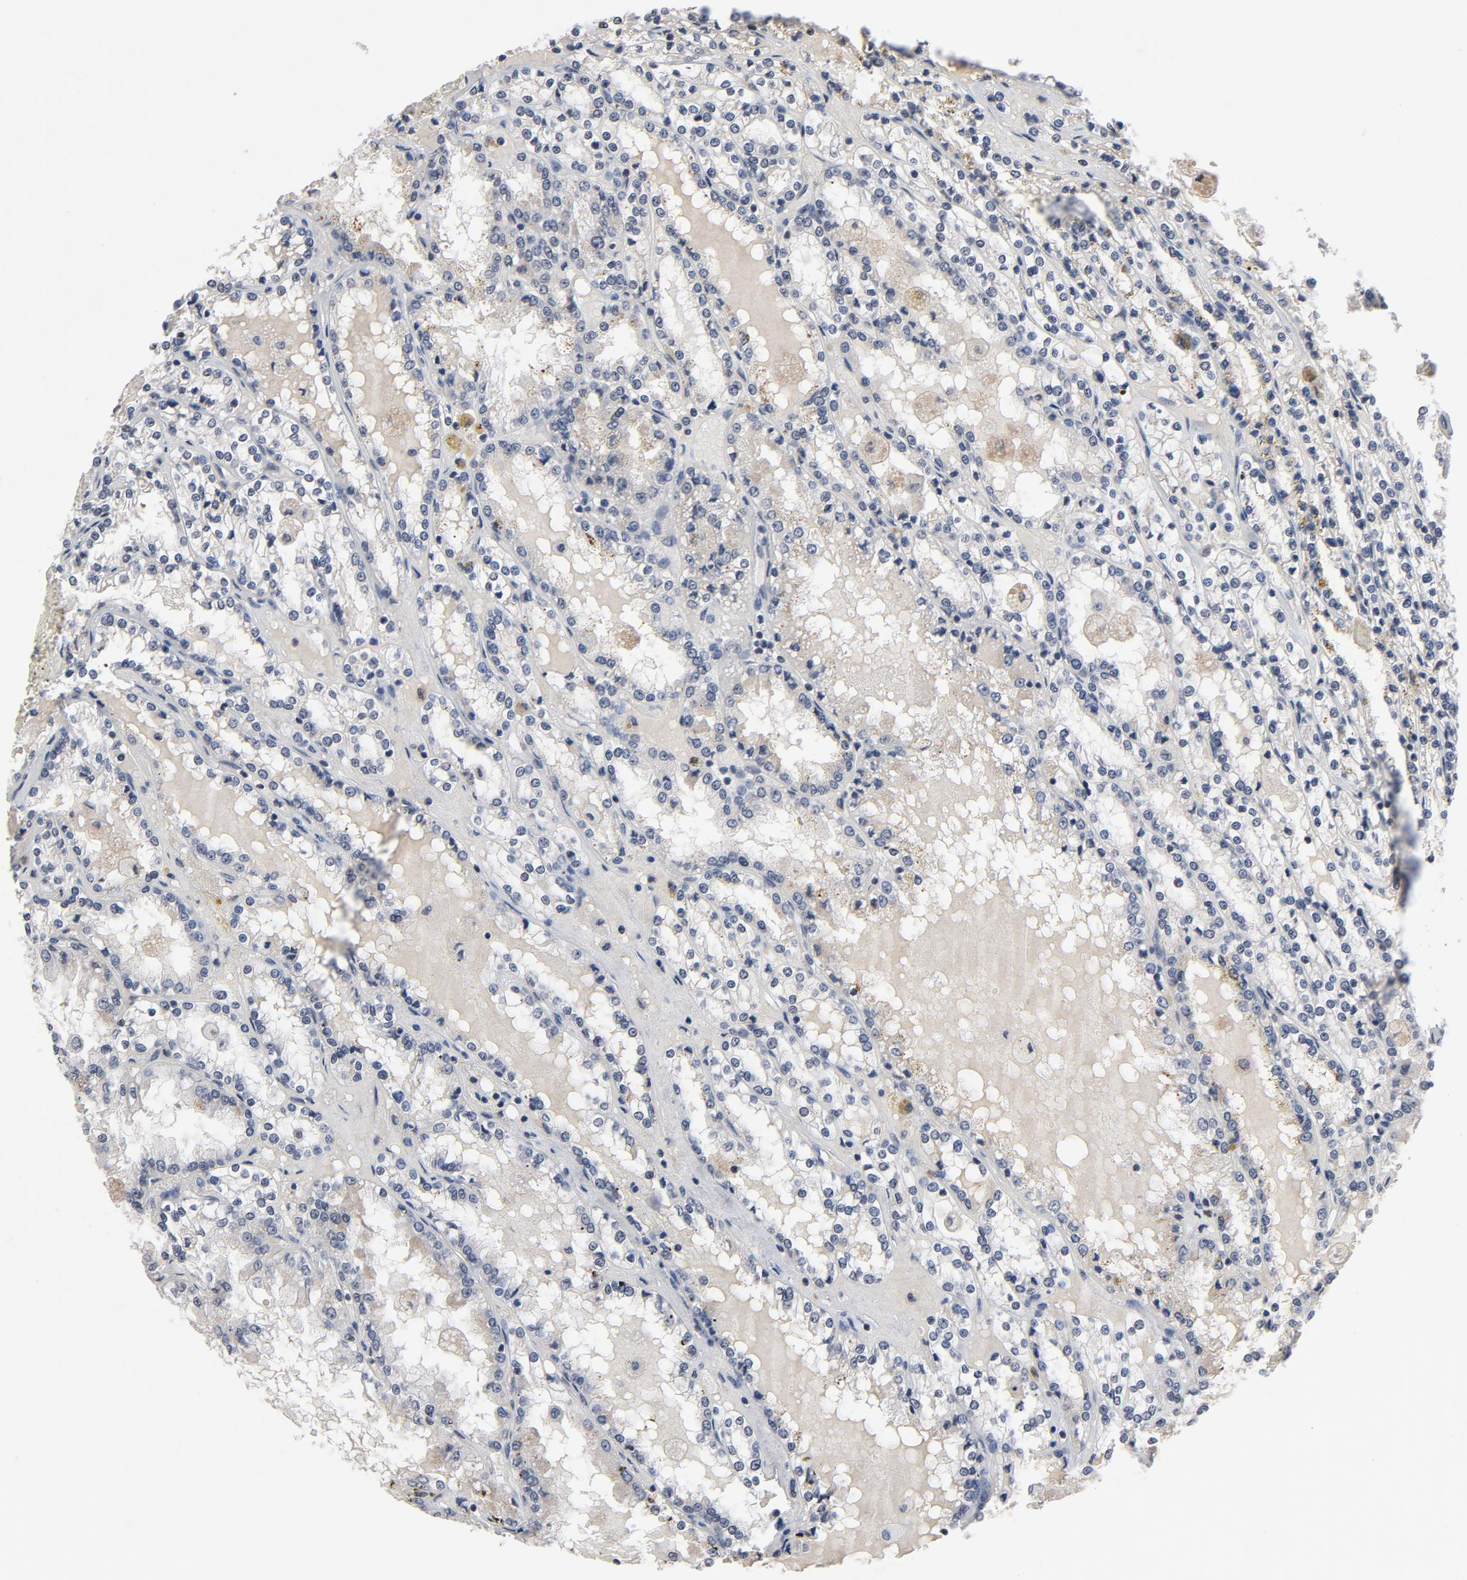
{"staining": {"intensity": "negative", "quantity": "none", "location": "none"}, "tissue": "renal cancer", "cell_type": "Tumor cells", "image_type": "cancer", "snomed": [{"axis": "morphology", "description": "Adenocarcinoma, NOS"}, {"axis": "topography", "description": "Kidney"}], "caption": "Renal adenocarcinoma was stained to show a protein in brown. There is no significant staining in tumor cells. The staining was performed using DAB (3,3'-diaminobenzidine) to visualize the protein expression in brown, while the nuclei were stained in blue with hematoxylin (Magnification: 20x).", "gene": "TCL1A", "patient": {"sex": "female", "age": 56}}